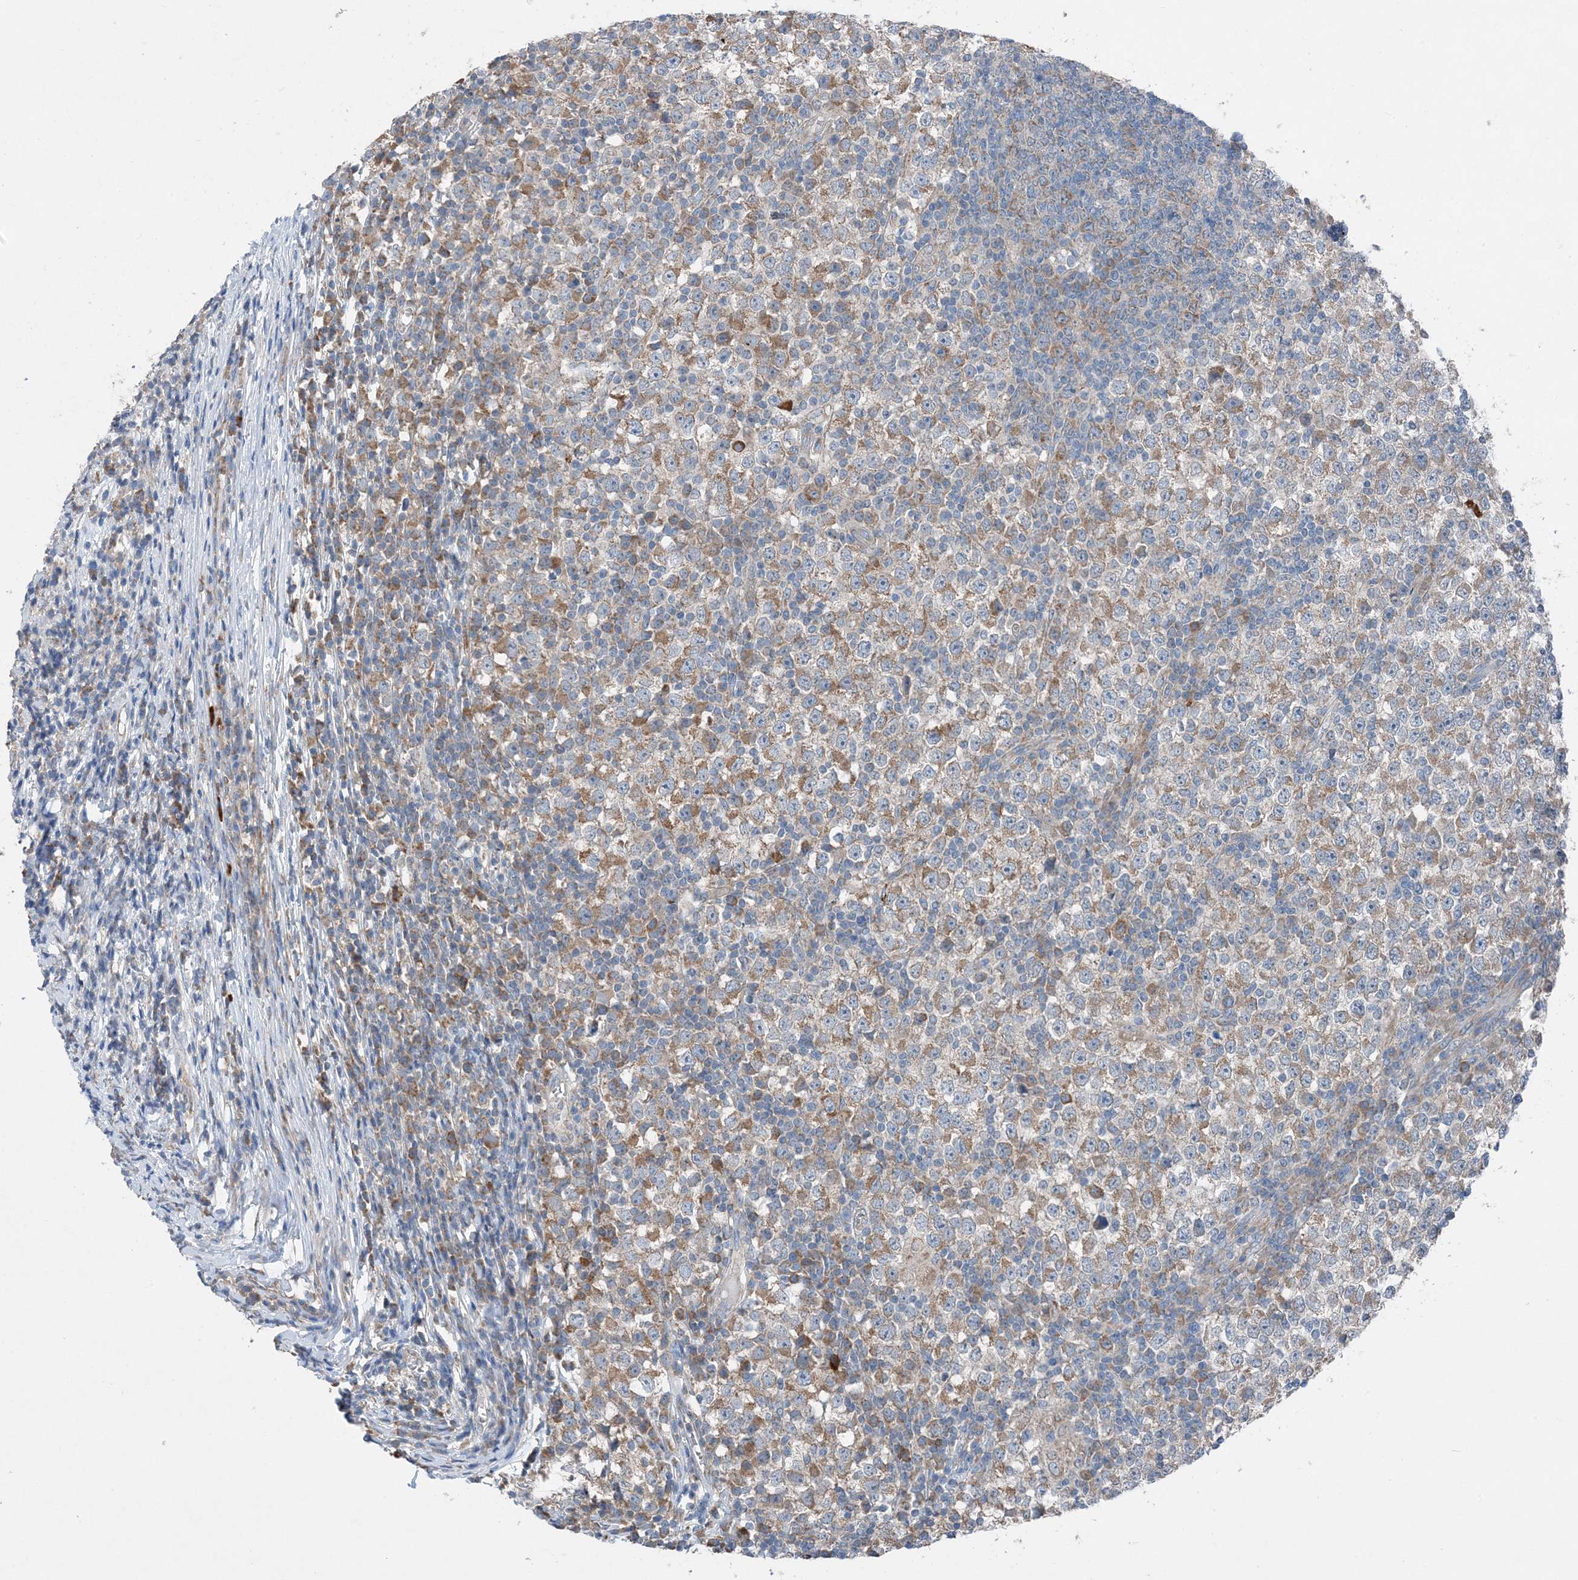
{"staining": {"intensity": "moderate", "quantity": "25%-75%", "location": "cytoplasmic/membranous"}, "tissue": "testis cancer", "cell_type": "Tumor cells", "image_type": "cancer", "snomed": [{"axis": "morphology", "description": "Seminoma, NOS"}, {"axis": "topography", "description": "Testis"}], "caption": "An image showing moderate cytoplasmic/membranous expression in about 25%-75% of tumor cells in testis cancer (seminoma), as visualized by brown immunohistochemical staining.", "gene": "DHX30", "patient": {"sex": "male", "age": 65}}